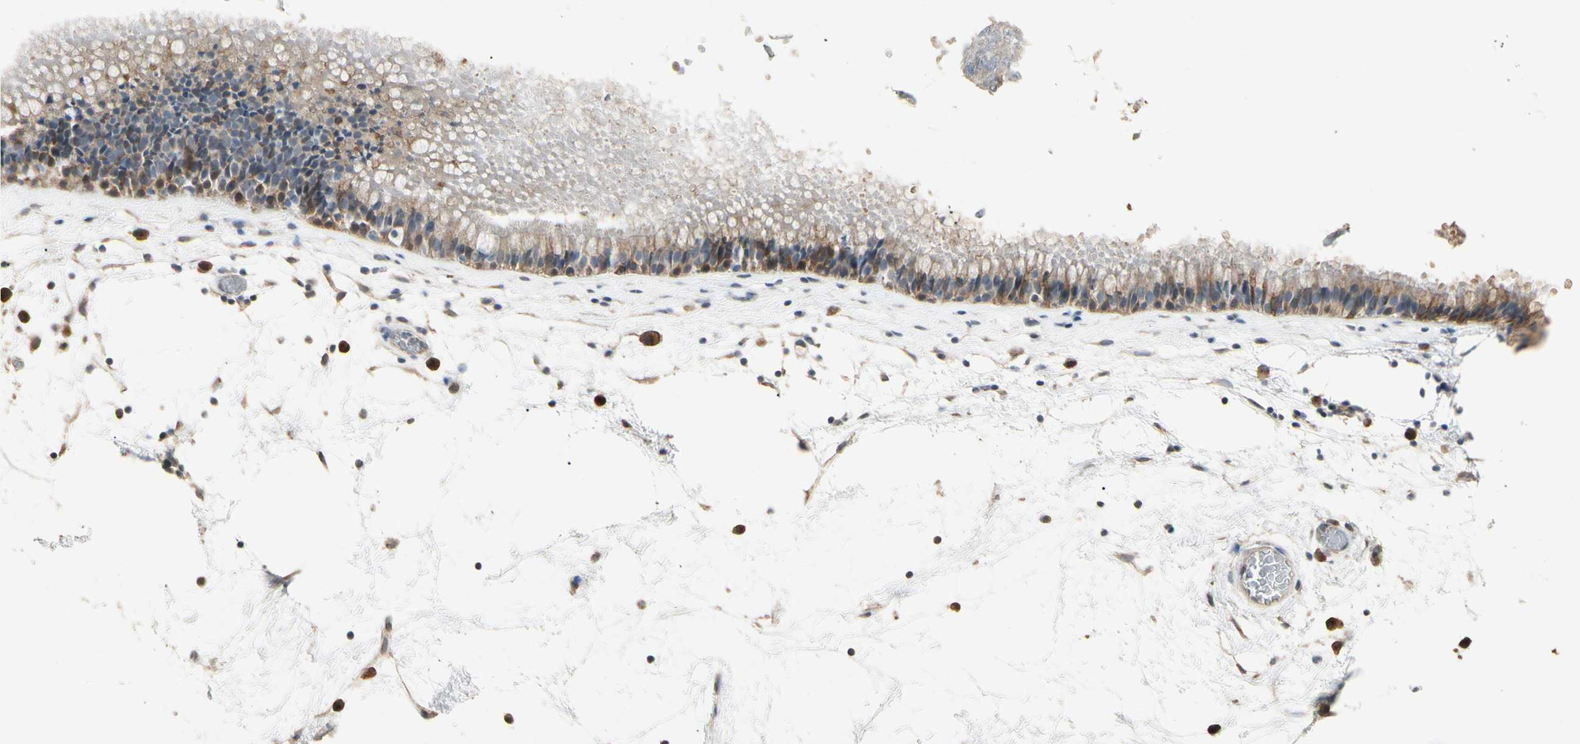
{"staining": {"intensity": "weak", "quantity": ">75%", "location": "cytoplasmic/membranous"}, "tissue": "nasopharynx", "cell_type": "Respiratory epithelial cells", "image_type": "normal", "snomed": [{"axis": "morphology", "description": "Normal tissue, NOS"}, {"axis": "morphology", "description": "Inflammation, NOS"}, {"axis": "topography", "description": "Nasopharynx"}], "caption": "IHC staining of unremarkable nasopharynx, which demonstrates low levels of weak cytoplasmic/membranous staining in approximately >75% of respiratory epithelial cells indicating weak cytoplasmic/membranous protein expression. The staining was performed using DAB (brown) for protein detection and nuclei were counterstained in hematoxylin (blue).", "gene": "GNE", "patient": {"sex": "male", "age": 48}}